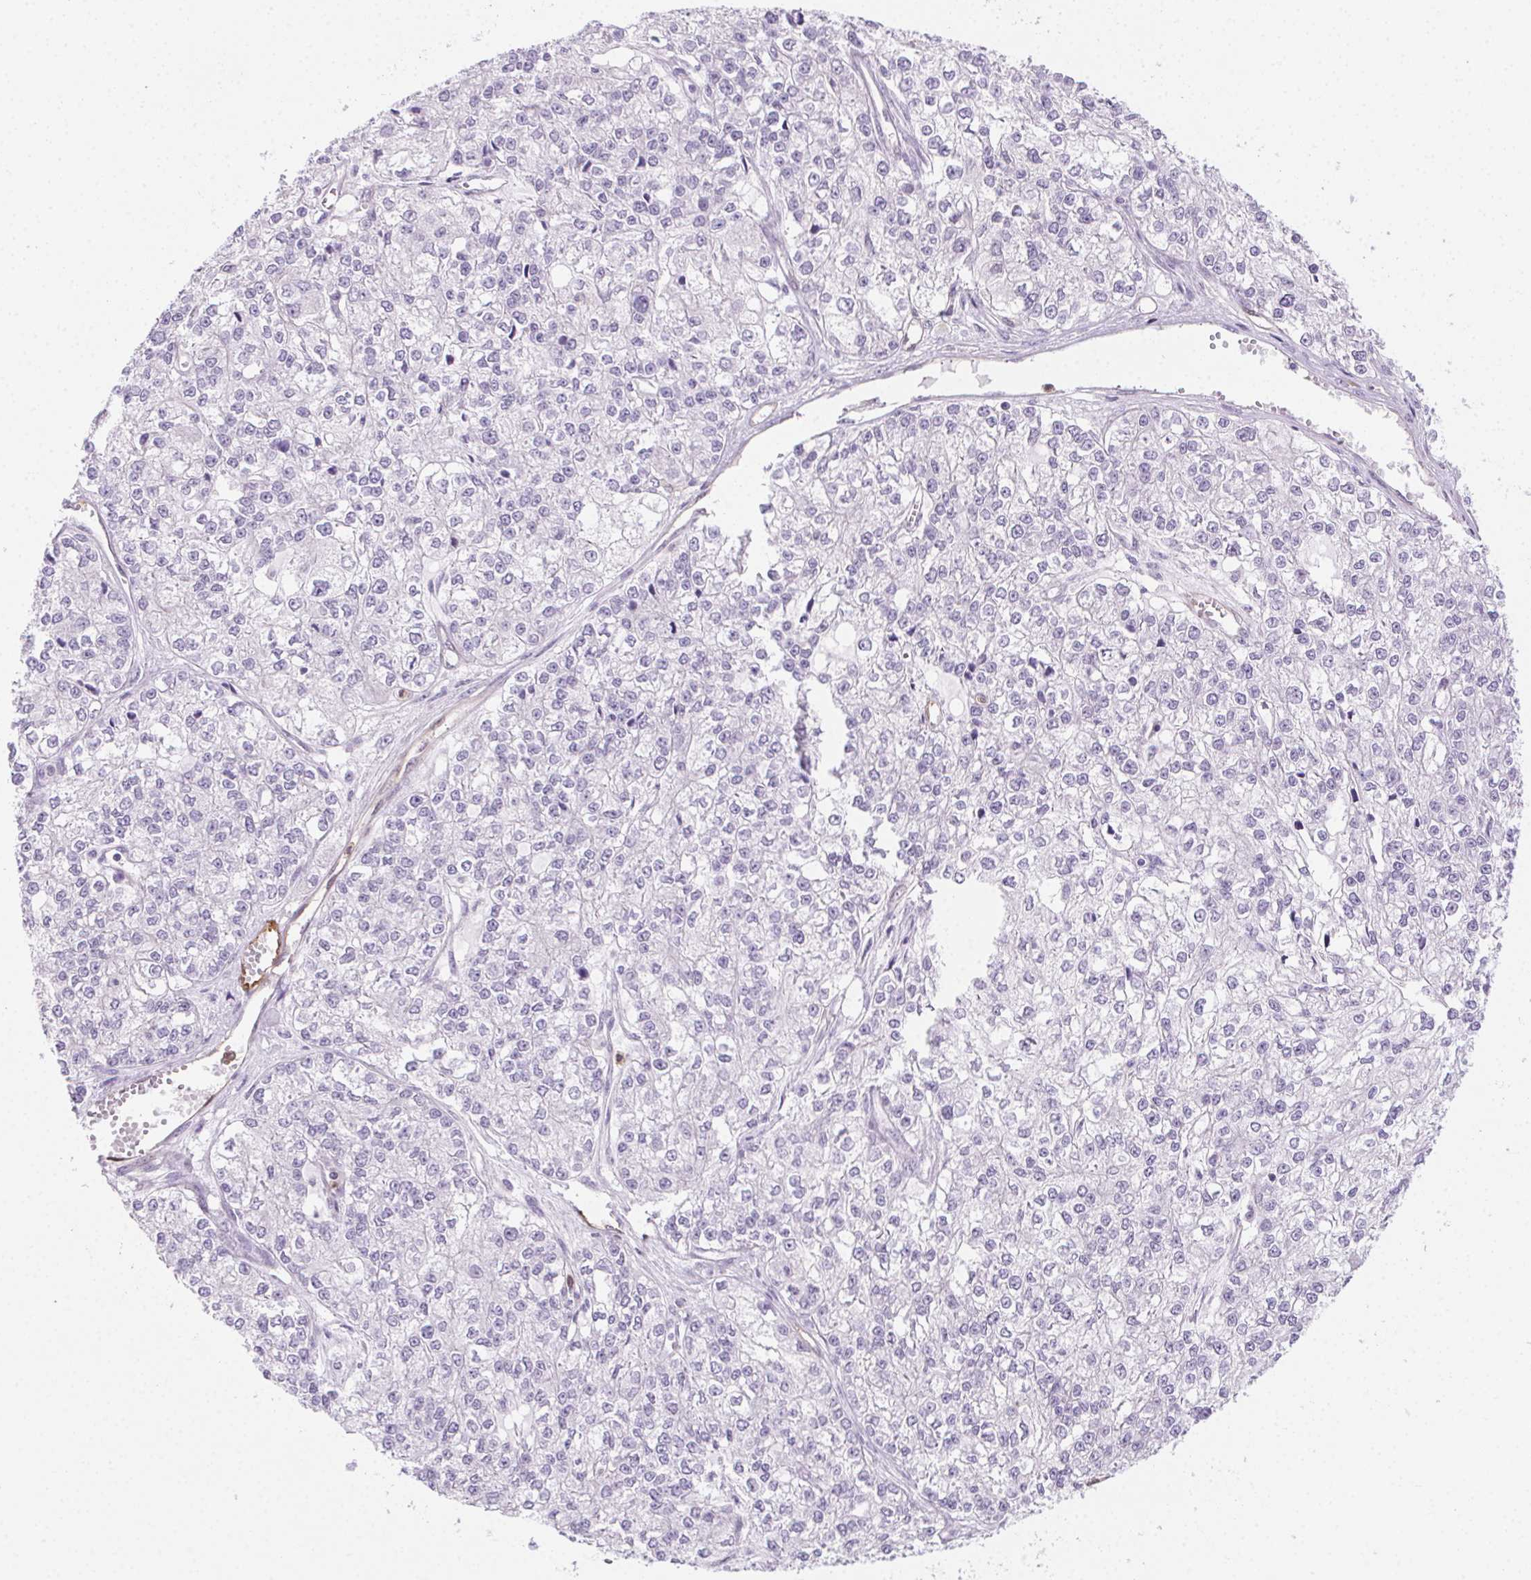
{"staining": {"intensity": "negative", "quantity": "none", "location": "none"}, "tissue": "ovarian cancer", "cell_type": "Tumor cells", "image_type": "cancer", "snomed": [{"axis": "morphology", "description": "Carcinoma, endometroid"}, {"axis": "topography", "description": "Ovary"}], "caption": "High power microscopy image of an immunohistochemistry (IHC) image of ovarian cancer, revealing no significant staining in tumor cells.", "gene": "TMEM45A", "patient": {"sex": "female", "age": 64}}